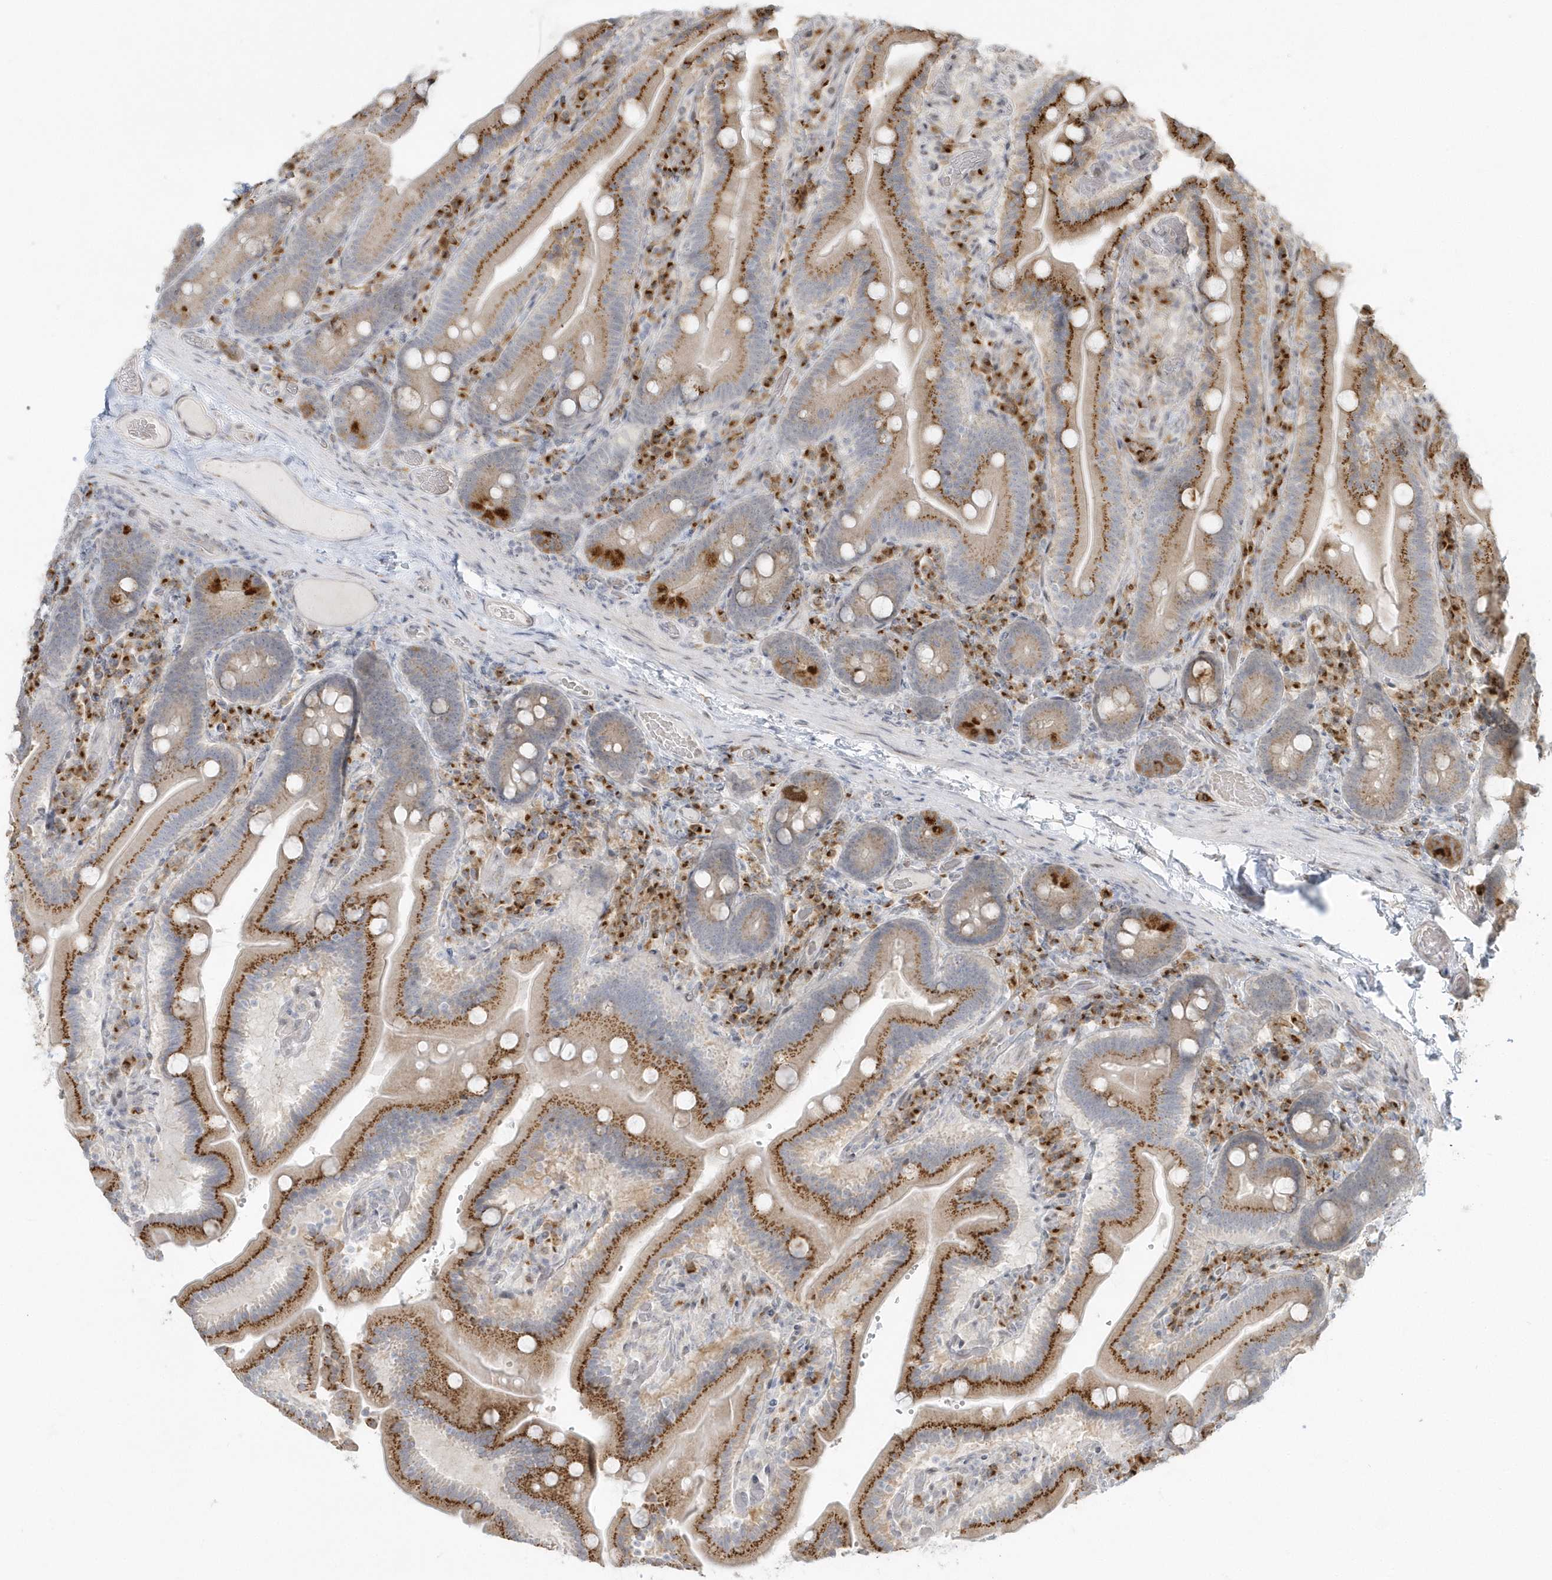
{"staining": {"intensity": "strong", "quantity": "25%-75%", "location": "cytoplasmic/membranous"}, "tissue": "duodenum", "cell_type": "Glandular cells", "image_type": "normal", "snomed": [{"axis": "morphology", "description": "Normal tissue, NOS"}, {"axis": "topography", "description": "Duodenum"}], "caption": "Brown immunohistochemical staining in unremarkable human duodenum reveals strong cytoplasmic/membranous expression in approximately 25%-75% of glandular cells.", "gene": "DHFR", "patient": {"sex": "female", "age": 62}}